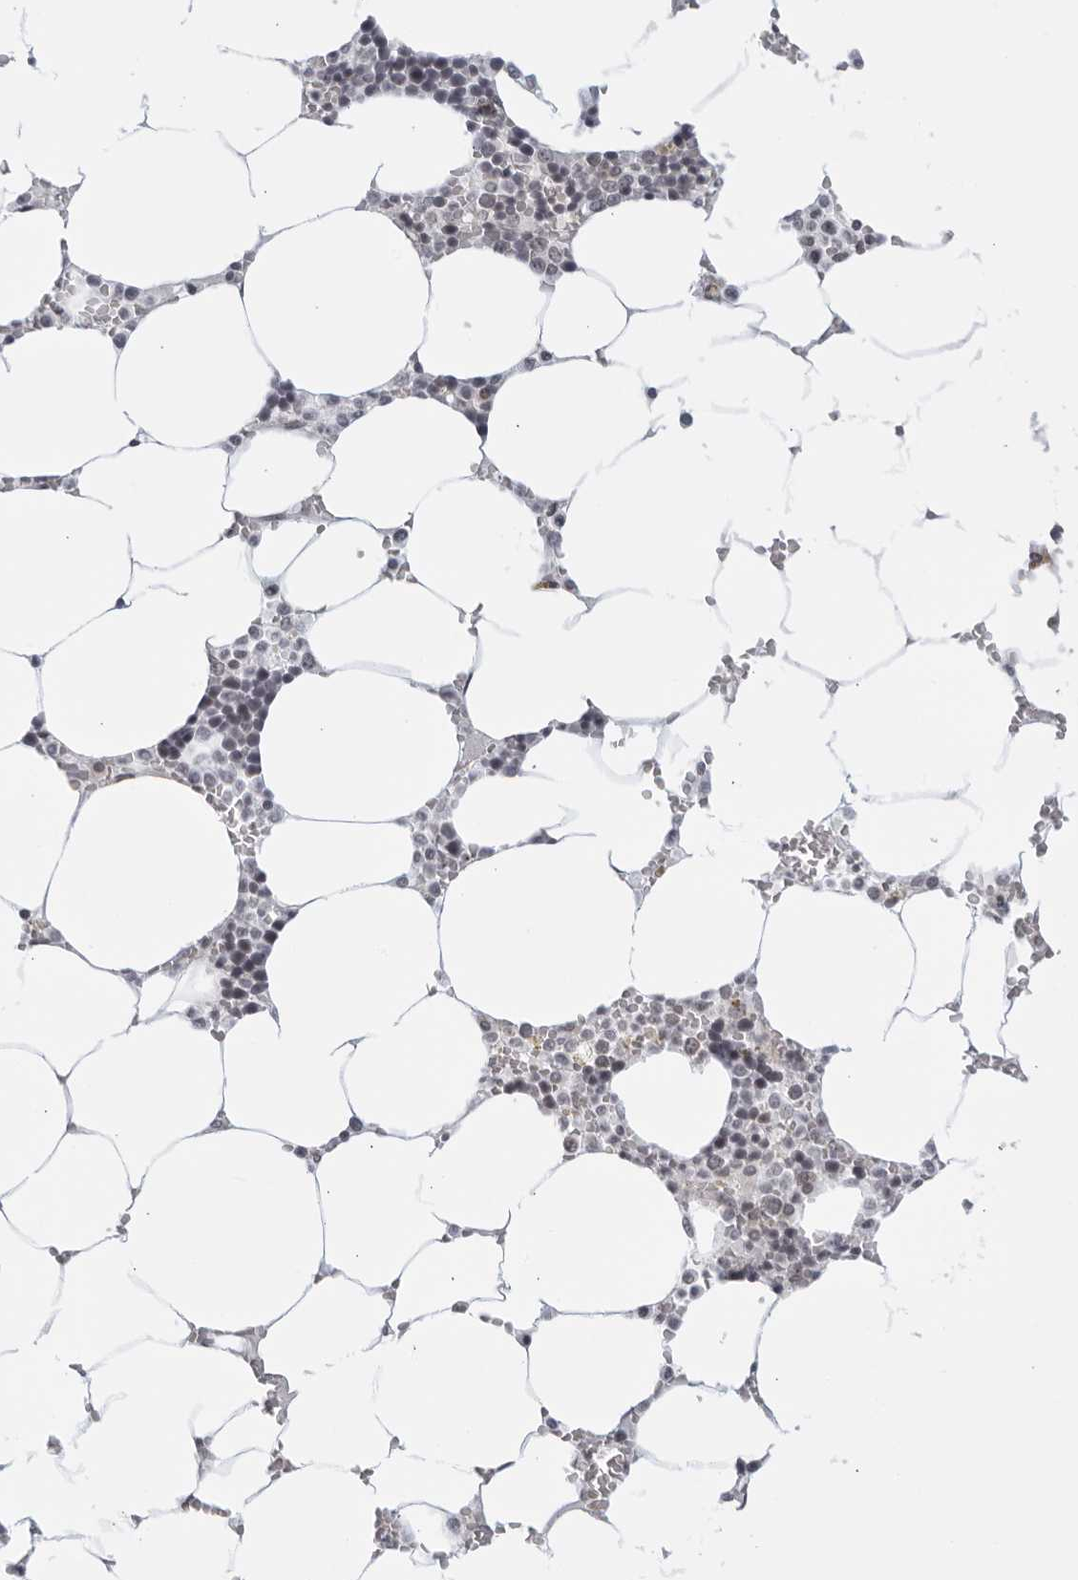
{"staining": {"intensity": "moderate", "quantity": "<25%", "location": "cytoplasmic/membranous"}, "tissue": "bone marrow", "cell_type": "Hematopoietic cells", "image_type": "normal", "snomed": [{"axis": "morphology", "description": "Normal tissue, NOS"}, {"axis": "topography", "description": "Bone marrow"}], "caption": "The immunohistochemical stain shows moderate cytoplasmic/membranous staining in hematopoietic cells of benign bone marrow.", "gene": "RAB11FIP3", "patient": {"sex": "male", "age": 70}}